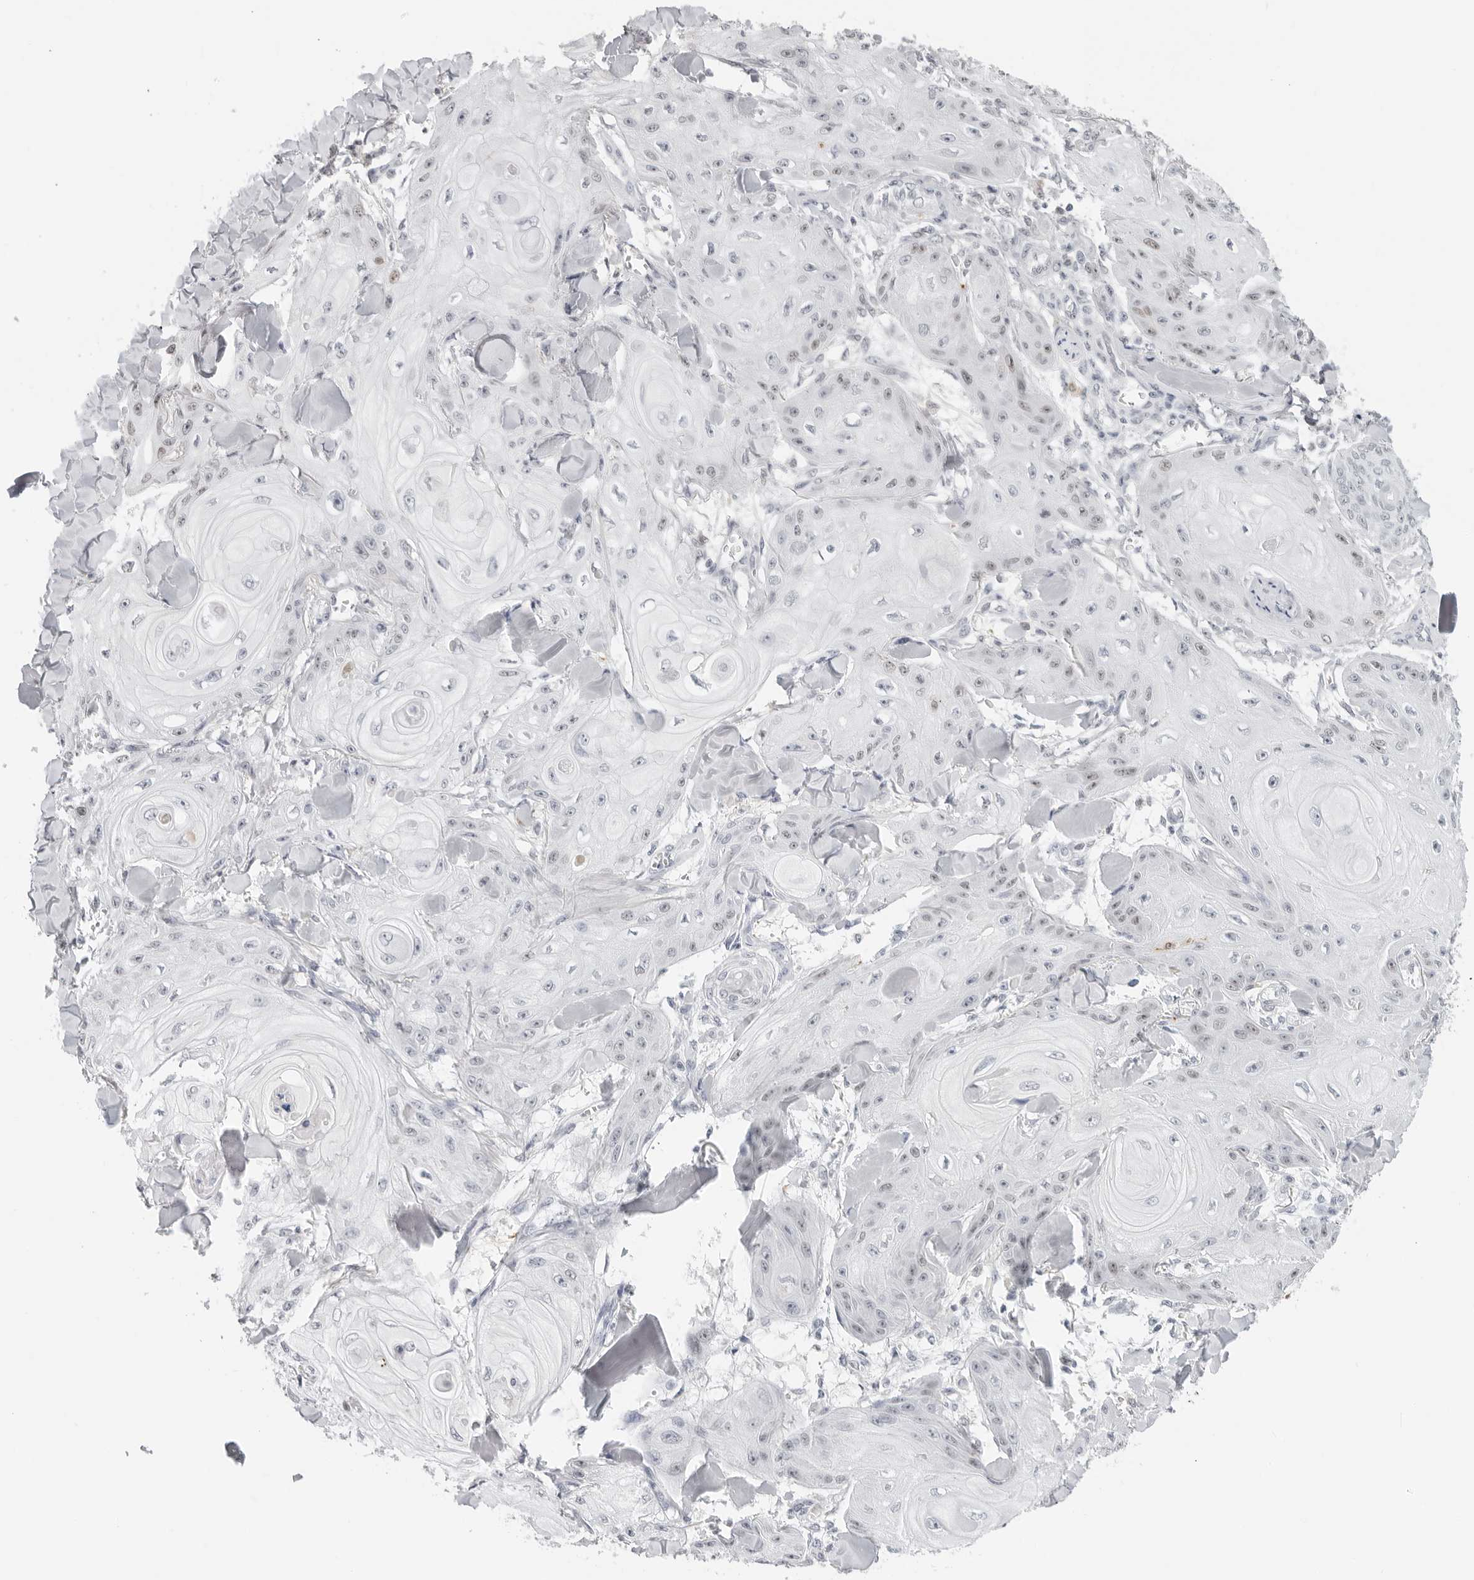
{"staining": {"intensity": "weak", "quantity": "<25%", "location": "nuclear"}, "tissue": "skin cancer", "cell_type": "Tumor cells", "image_type": "cancer", "snomed": [{"axis": "morphology", "description": "Squamous cell carcinoma, NOS"}, {"axis": "topography", "description": "Skin"}], "caption": "Skin squamous cell carcinoma stained for a protein using immunohistochemistry demonstrates no staining tumor cells.", "gene": "MSH6", "patient": {"sex": "male", "age": 74}}